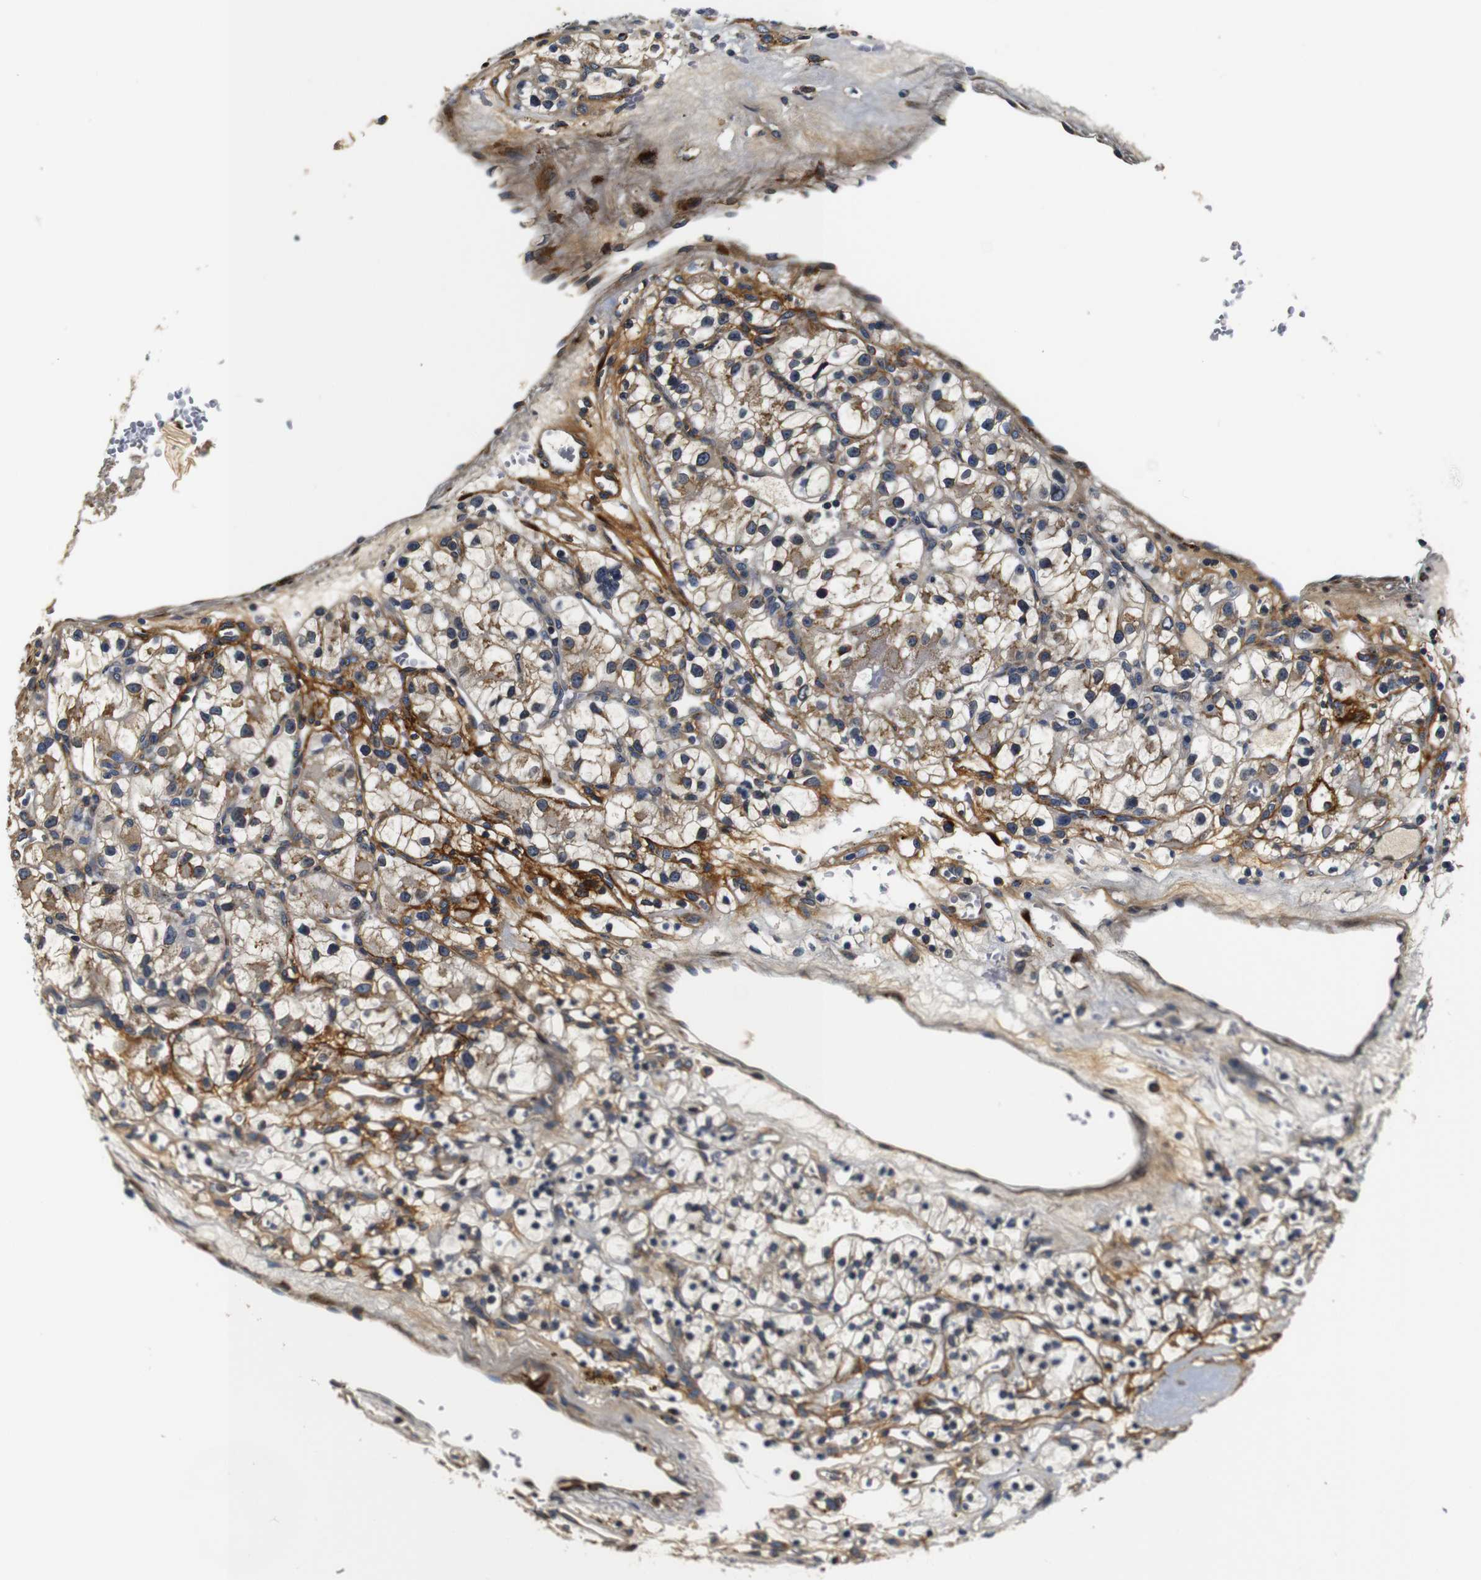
{"staining": {"intensity": "weak", "quantity": ">75%", "location": "cytoplasmic/membranous"}, "tissue": "renal cancer", "cell_type": "Tumor cells", "image_type": "cancer", "snomed": [{"axis": "morphology", "description": "Adenocarcinoma, NOS"}, {"axis": "topography", "description": "Kidney"}], "caption": "Renal cancer stained with a protein marker shows weak staining in tumor cells.", "gene": "COL1A1", "patient": {"sex": "female", "age": 57}}